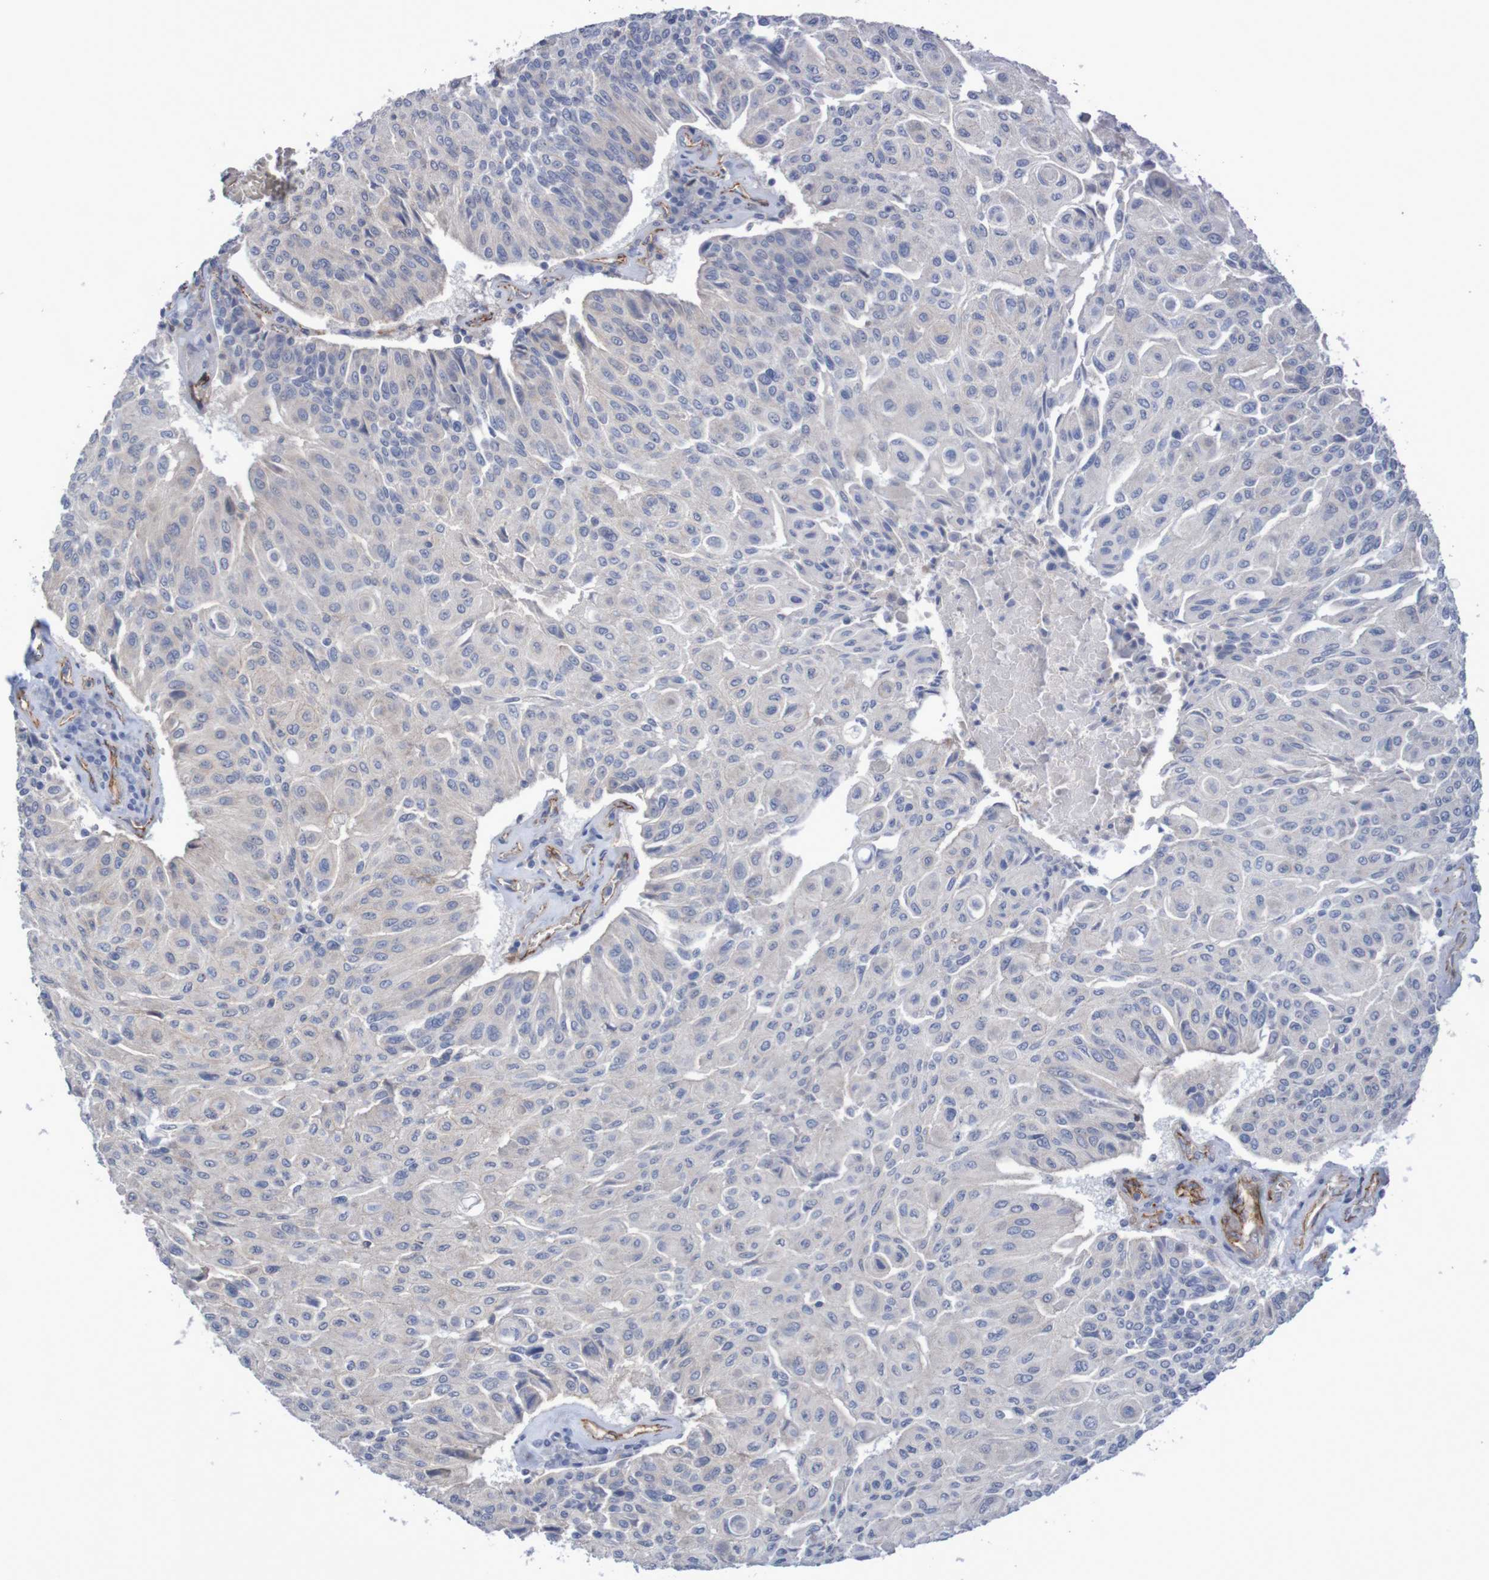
{"staining": {"intensity": "negative", "quantity": "none", "location": "none"}, "tissue": "urothelial cancer", "cell_type": "Tumor cells", "image_type": "cancer", "snomed": [{"axis": "morphology", "description": "Urothelial carcinoma, High grade"}, {"axis": "topography", "description": "Urinary bladder"}], "caption": "The image displays no significant positivity in tumor cells of urothelial cancer.", "gene": "NECTIN2", "patient": {"sex": "male", "age": 66}}